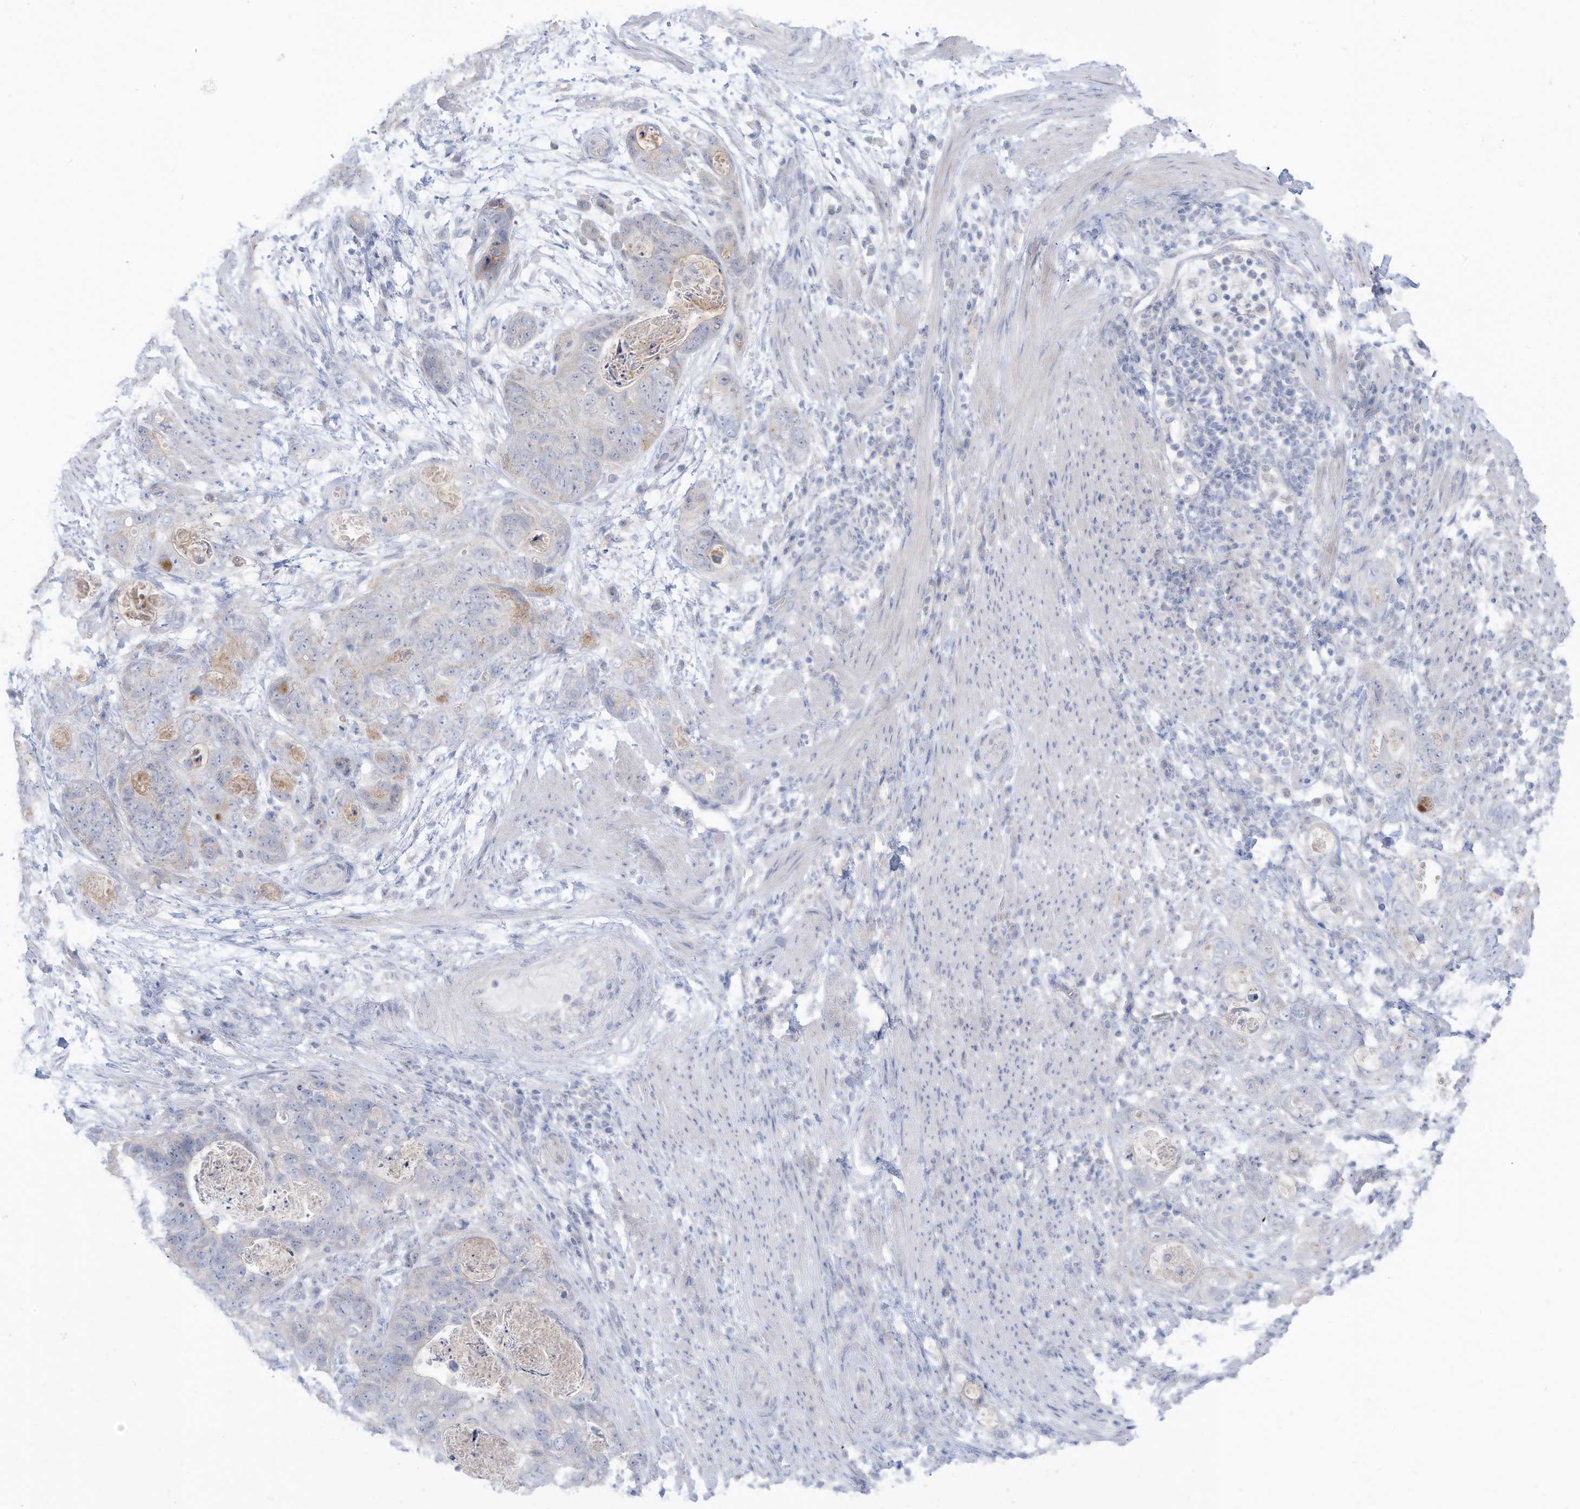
{"staining": {"intensity": "negative", "quantity": "none", "location": "none"}, "tissue": "stomach cancer", "cell_type": "Tumor cells", "image_type": "cancer", "snomed": [{"axis": "morphology", "description": "Adenocarcinoma, NOS"}, {"axis": "topography", "description": "Stomach"}], "caption": "IHC of adenocarcinoma (stomach) reveals no positivity in tumor cells.", "gene": "OGT", "patient": {"sex": "female", "age": 89}}